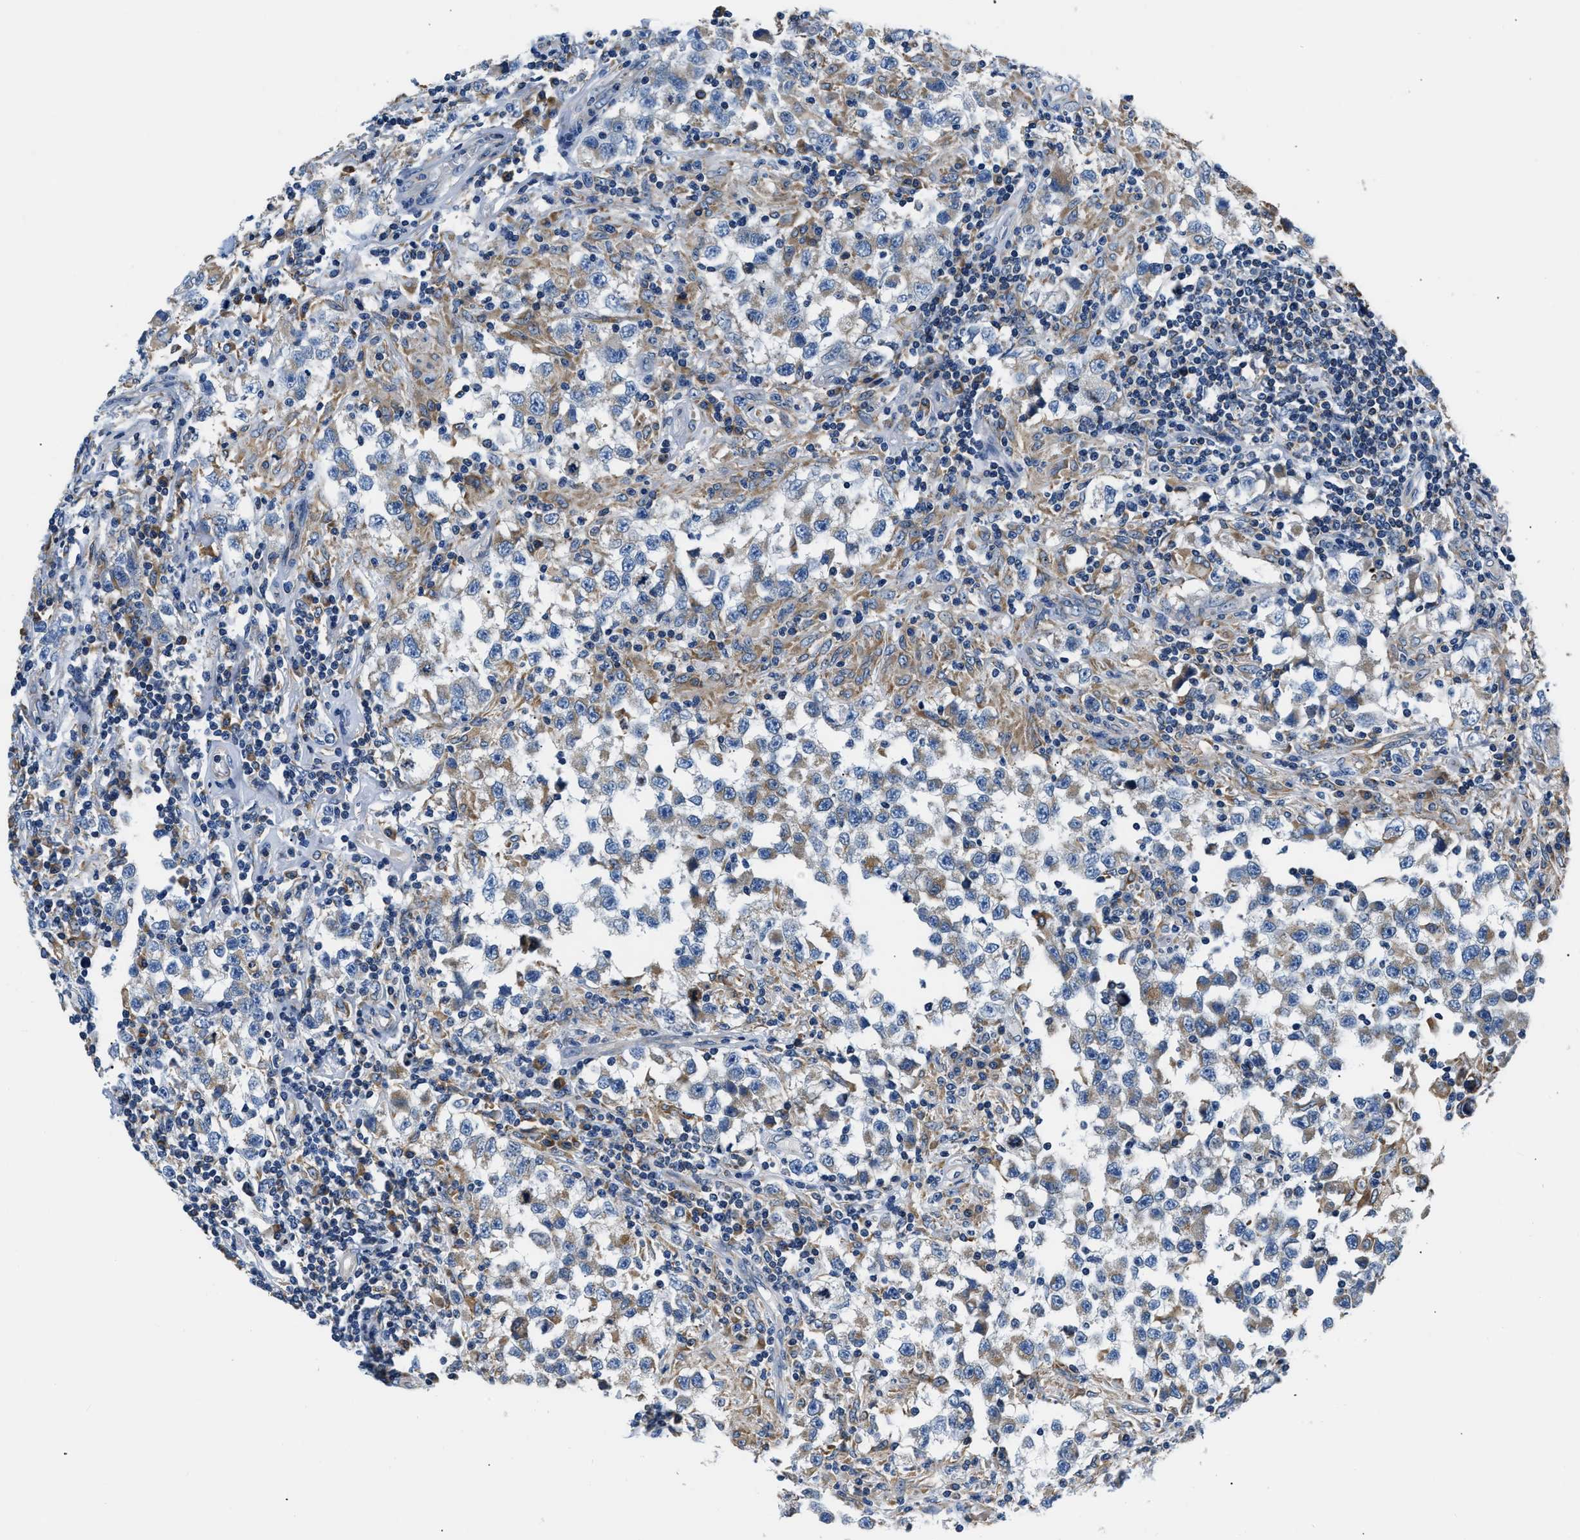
{"staining": {"intensity": "weak", "quantity": "25%-75%", "location": "cytoplasmic/membranous"}, "tissue": "testis cancer", "cell_type": "Tumor cells", "image_type": "cancer", "snomed": [{"axis": "morphology", "description": "Carcinoma, Embryonal, NOS"}, {"axis": "topography", "description": "Testis"}], "caption": "A histopathology image of human testis cancer (embryonal carcinoma) stained for a protein reveals weak cytoplasmic/membranous brown staining in tumor cells.", "gene": "HDHD3", "patient": {"sex": "male", "age": 21}}